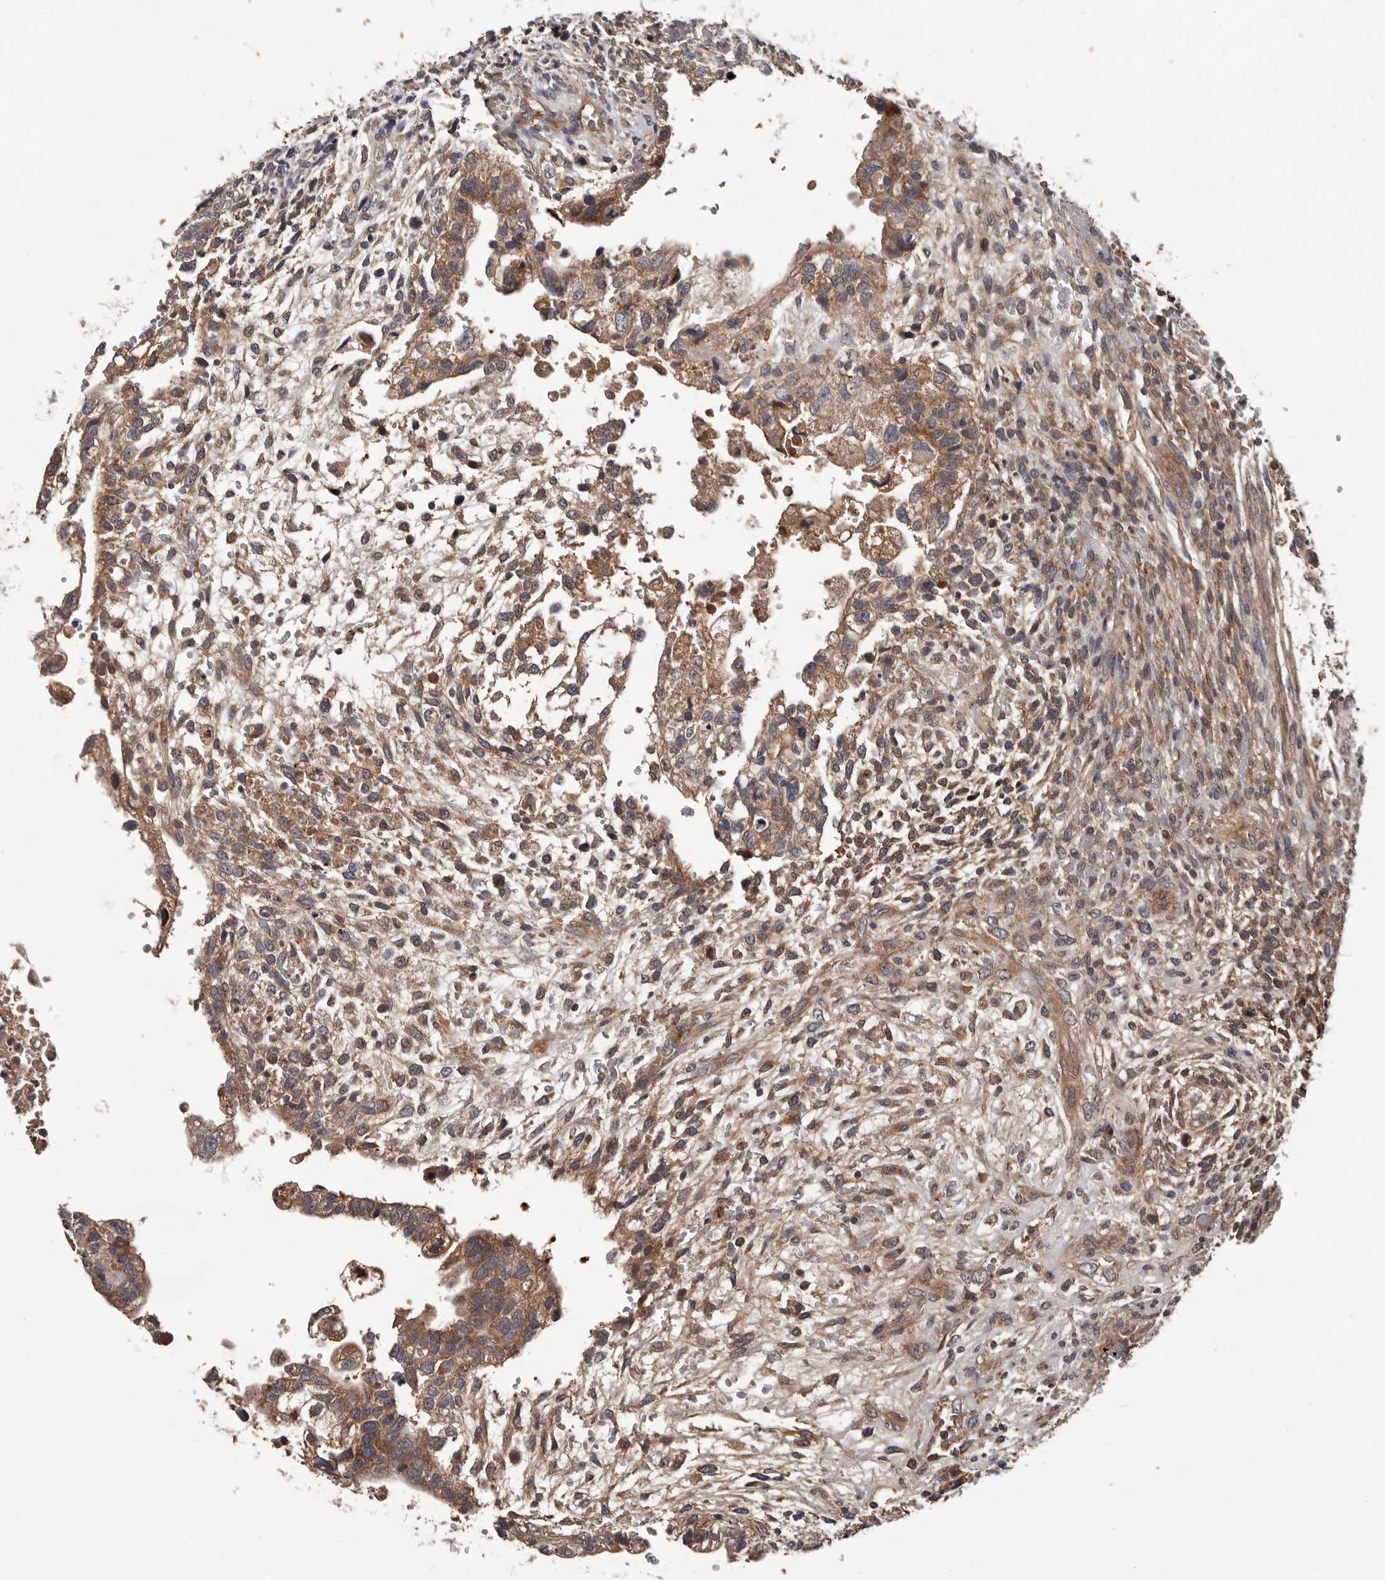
{"staining": {"intensity": "moderate", "quantity": ">75%", "location": "cytoplasmic/membranous"}, "tissue": "testis cancer", "cell_type": "Tumor cells", "image_type": "cancer", "snomed": [{"axis": "morphology", "description": "Carcinoma, Embryonal, NOS"}, {"axis": "topography", "description": "Testis"}], "caption": "Human testis cancer stained for a protein (brown) demonstrates moderate cytoplasmic/membranous positive expression in about >75% of tumor cells.", "gene": "PRKD1", "patient": {"sex": "male", "age": 37}}